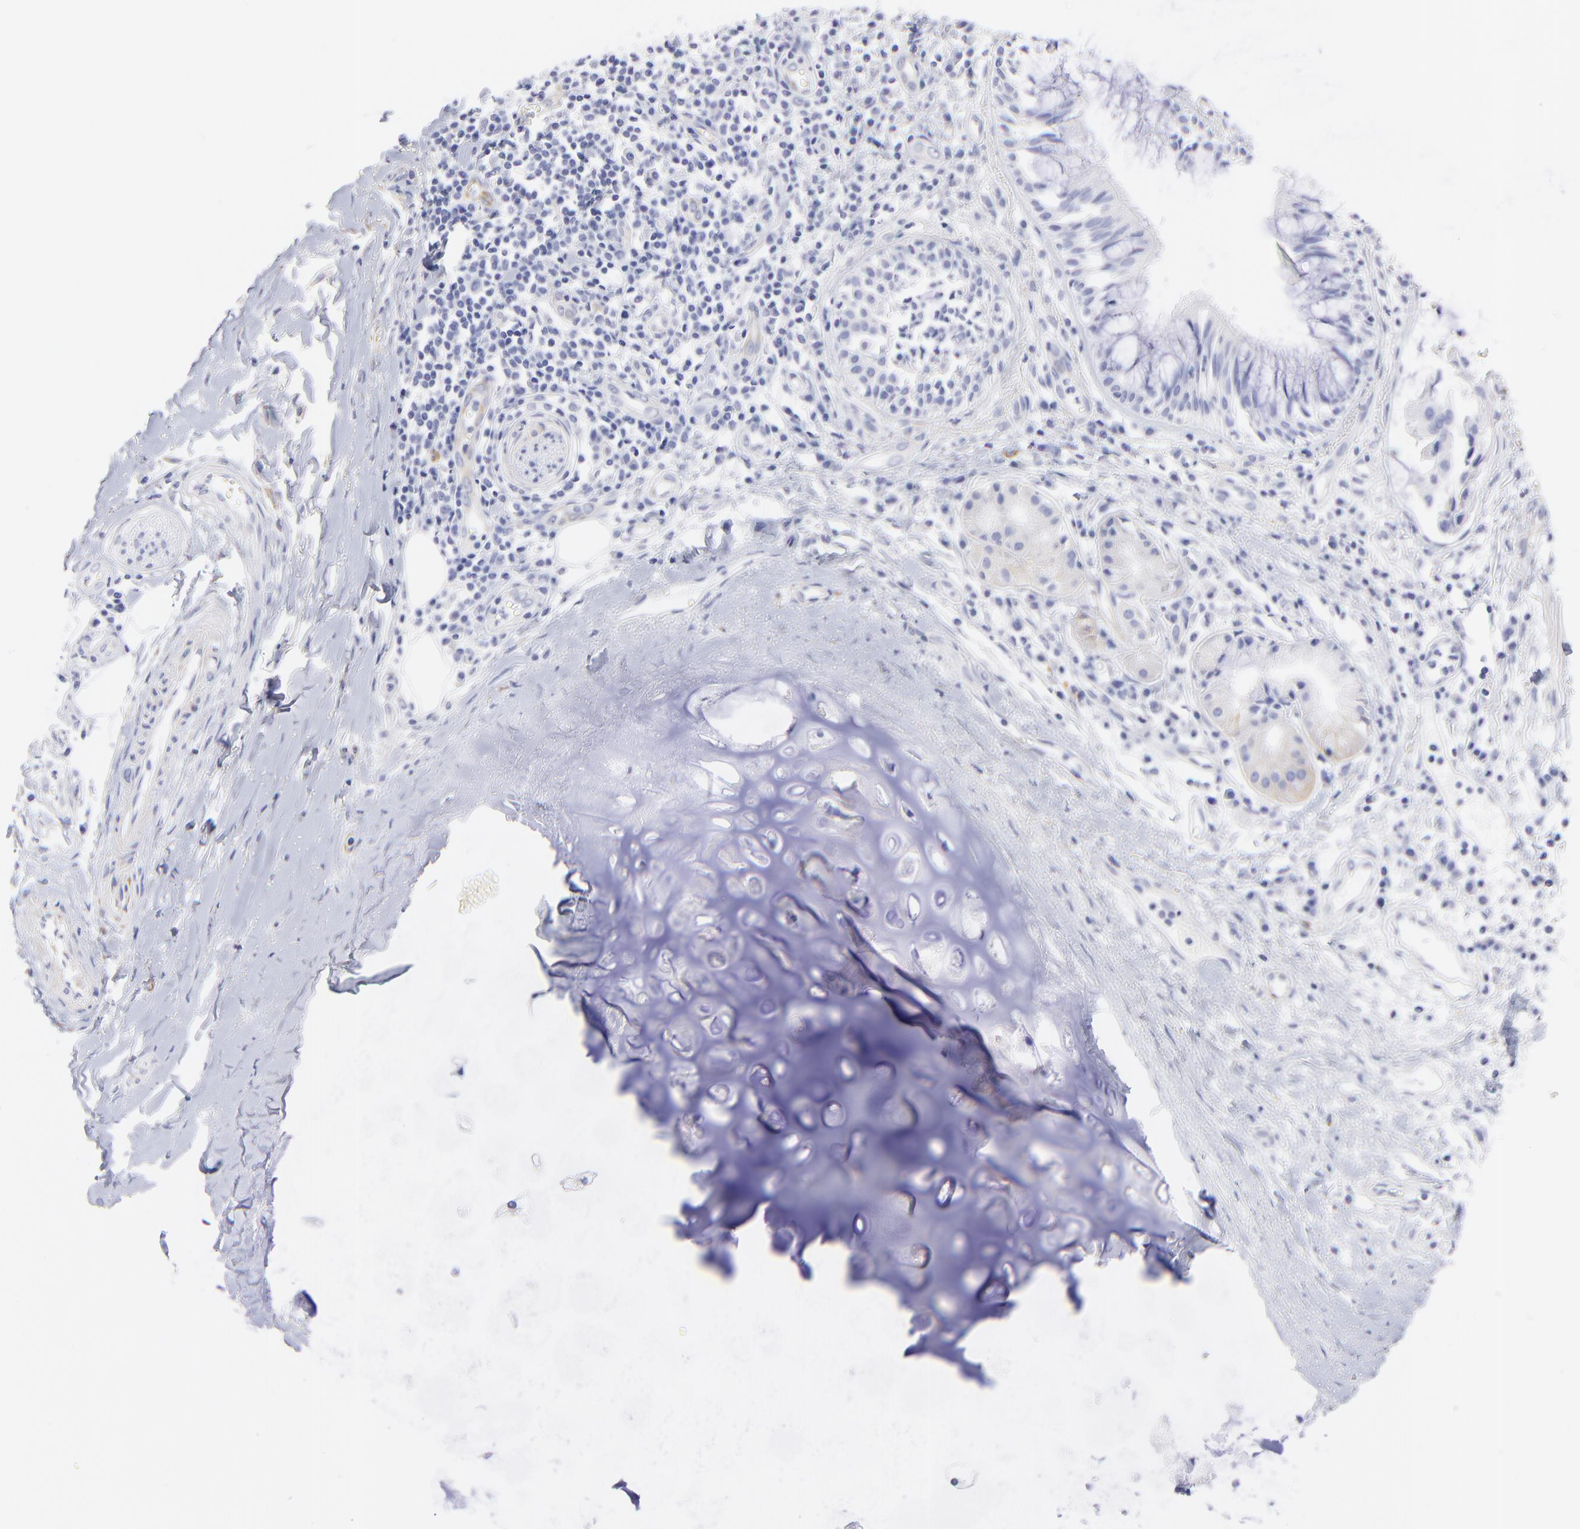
{"staining": {"intensity": "negative", "quantity": "none", "location": "none"}, "tissue": "adipose tissue", "cell_type": "Adipocytes", "image_type": "normal", "snomed": [{"axis": "morphology", "description": "Normal tissue, NOS"}, {"axis": "morphology", "description": "Adenocarcinoma, NOS"}, {"axis": "topography", "description": "Cartilage tissue"}, {"axis": "topography", "description": "Bronchus"}, {"axis": "topography", "description": "Lung"}], "caption": "The image displays no significant positivity in adipocytes of adipose tissue. Brightfield microscopy of immunohistochemistry stained with DAB (brown) and hematoxylin (blue), captured at high magnification.", "gene": "C1QTNF6", "patient": {"sex": "female", "age": 67}}